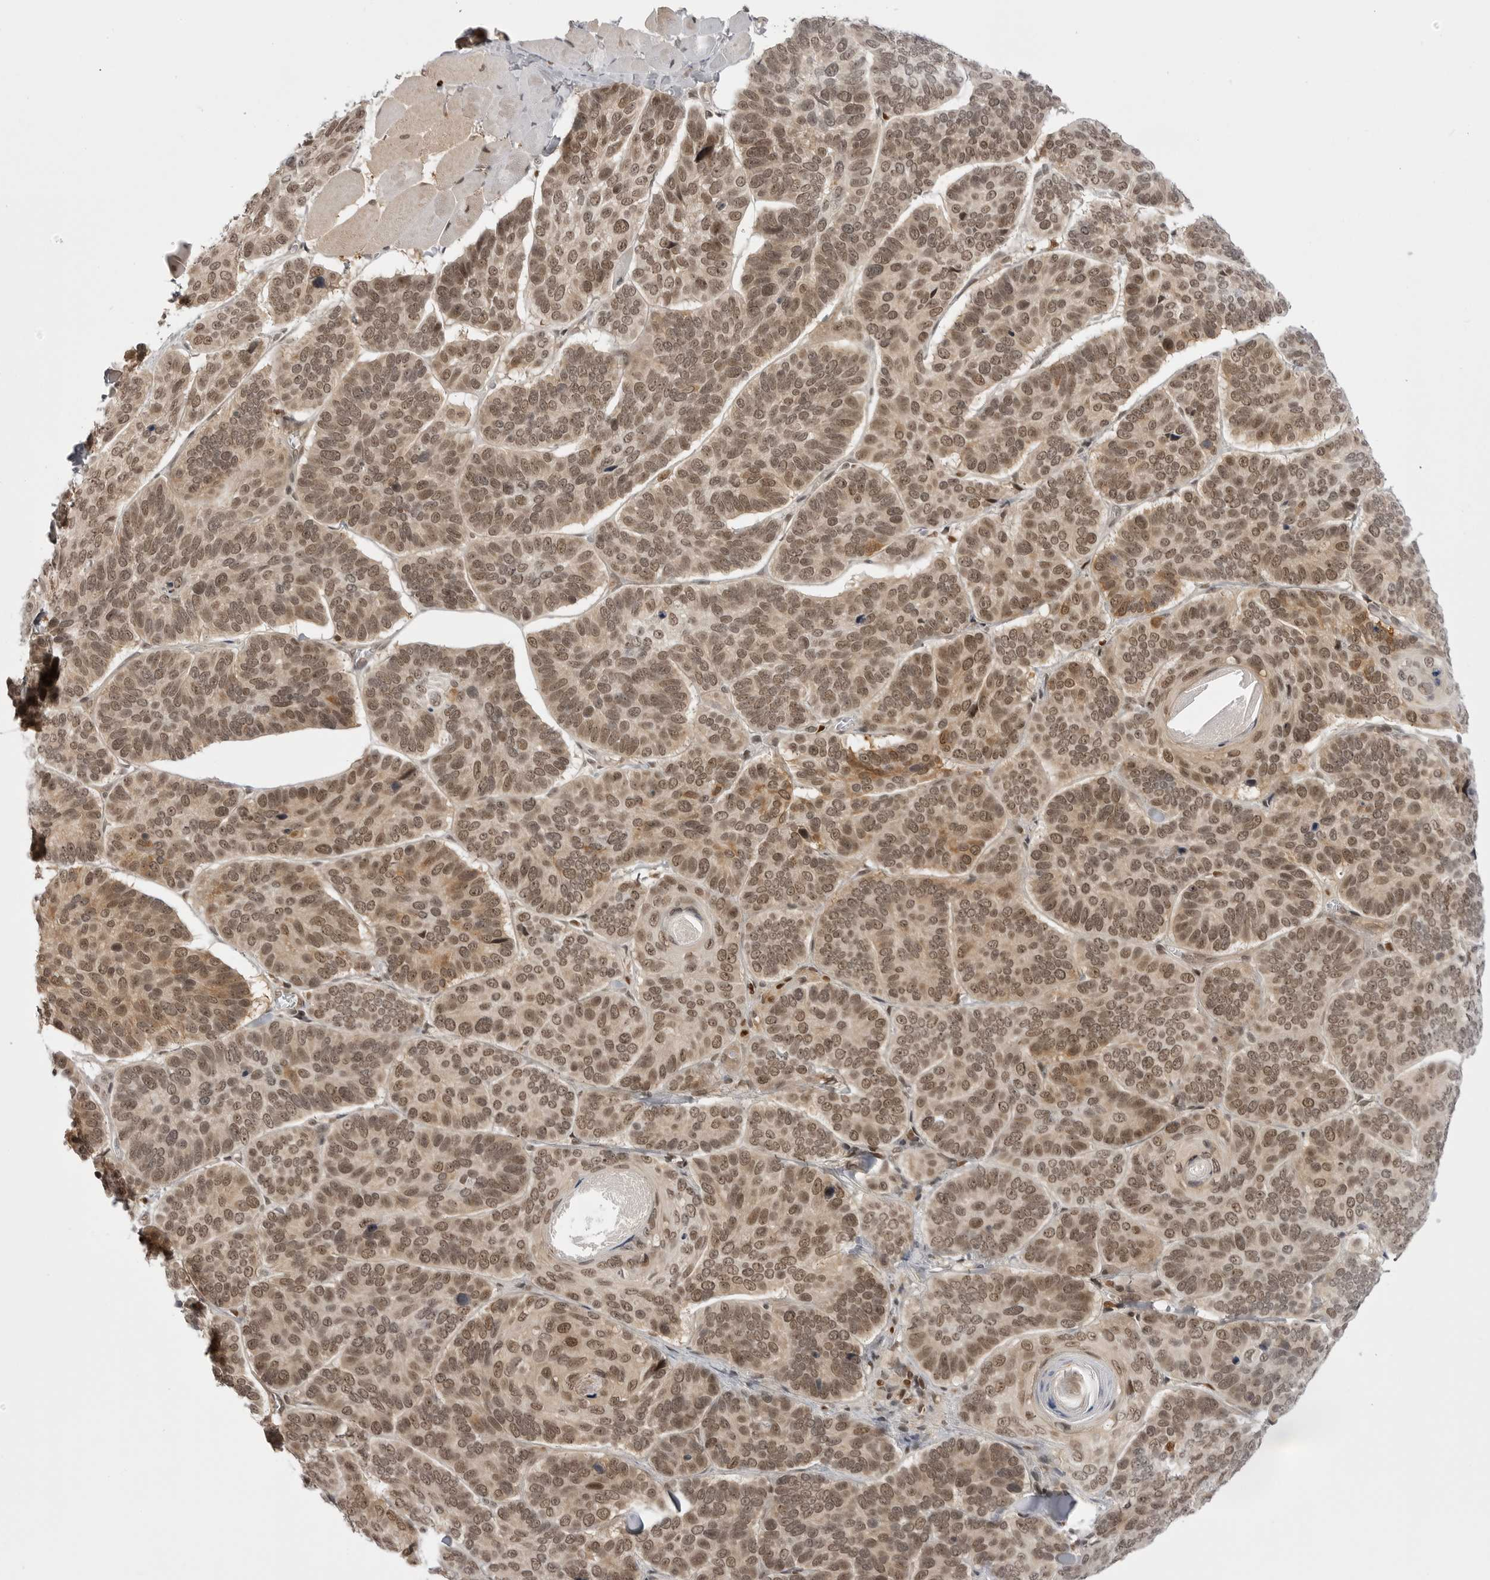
{"staining": {"intensity": "moderate", "quantity": ">75%", "location": "nuclear"}, "tissue": "skin cancer", "cell_type": "Tumor cells", "image_type": "cancer", "snomed": [{"axis": "morphology", "description": "Basal cell carcinoma"}, {"axis": "topography", "description": "Skin"}], "caption": "Brown immunohistochemical staining in human basal cell carcinoma (skin) shows moderate nuclear staining in approximately >75% of tumor cells. (DAB (3,3'-diaminobenzidine) = brown stain, brightfield microscopy at high magnification).", "gene": "PTK2B", "patient": {"sex": "male", "age": 62}}